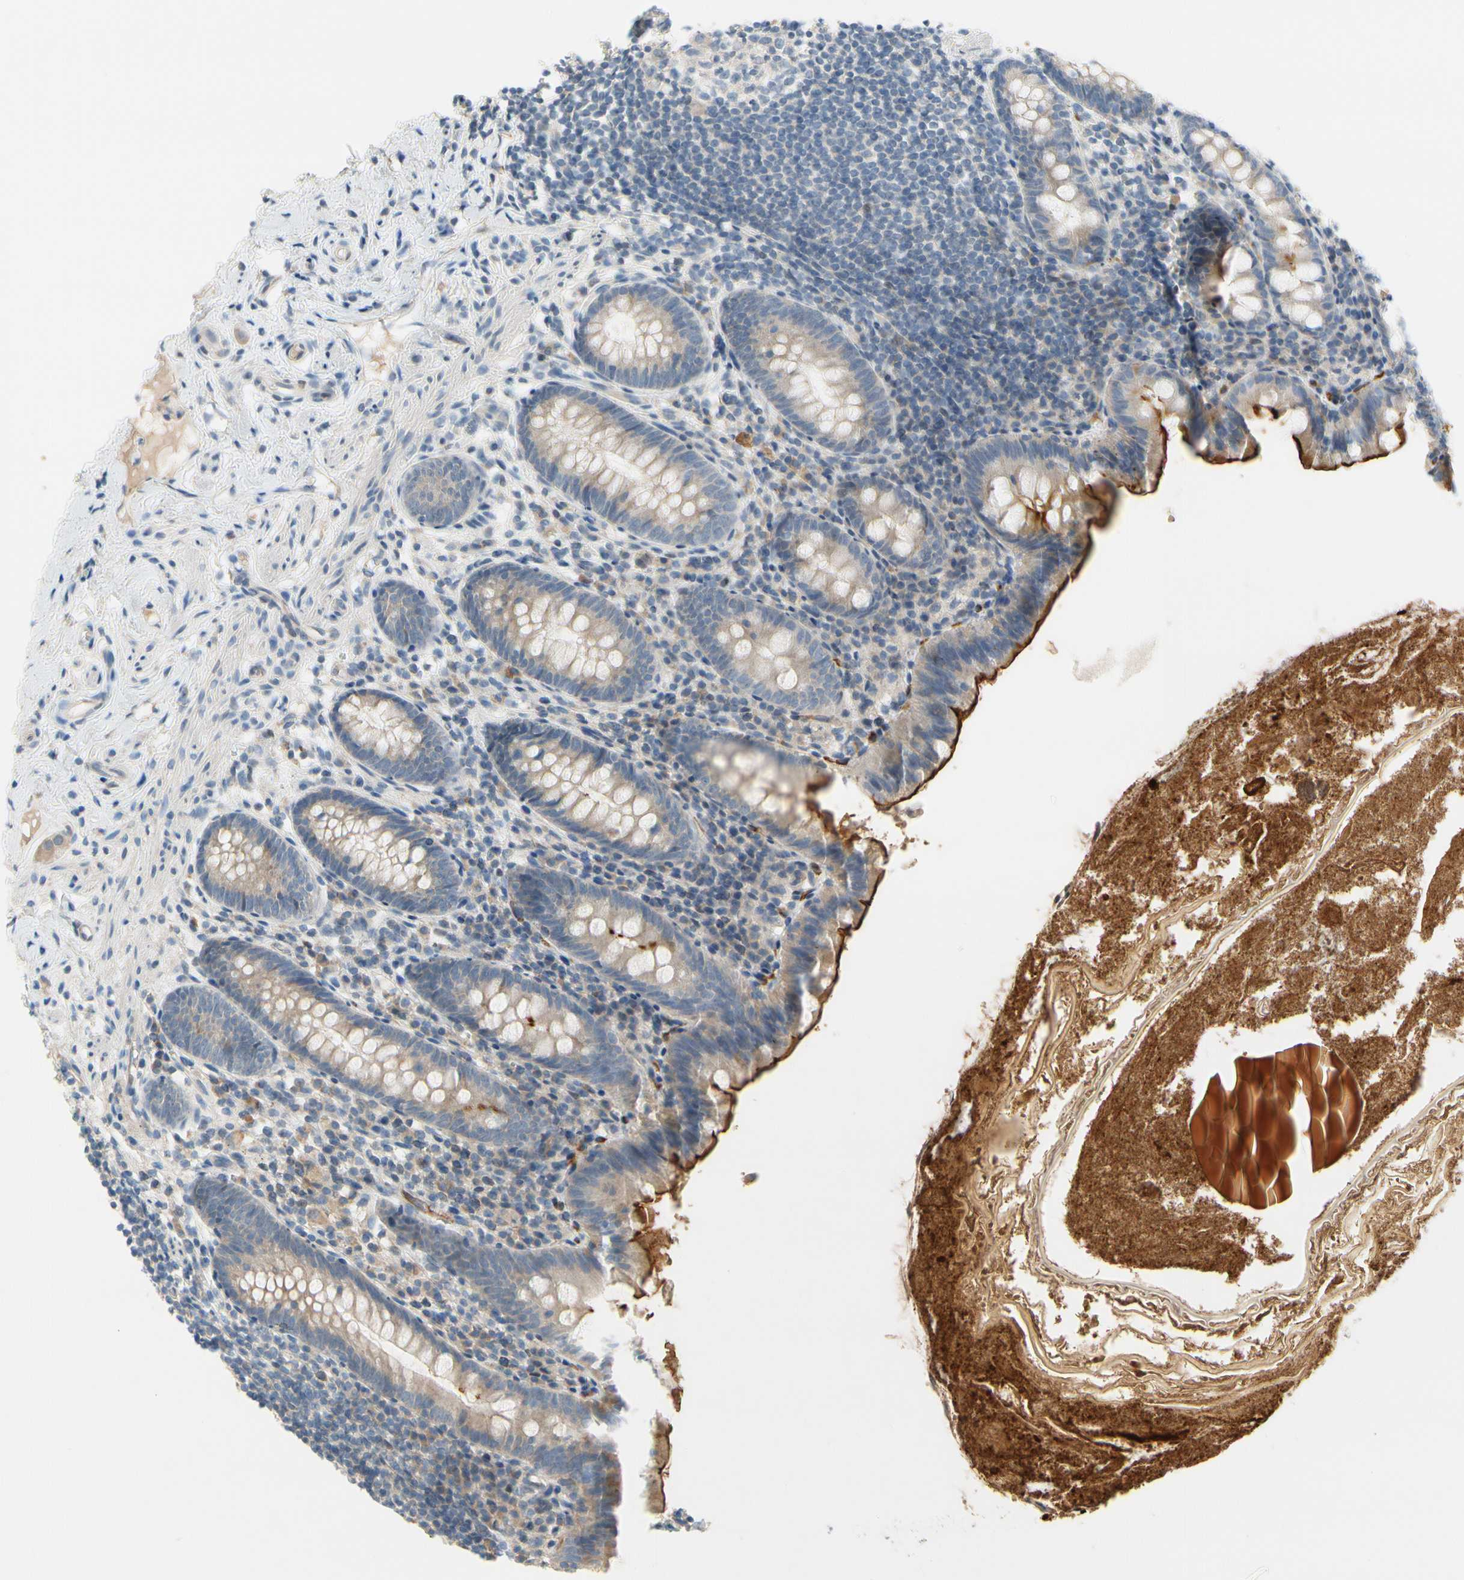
{"staining": {"intensity": "strong", "quantity": "25%-75%", "location": "cytoplasmic/membranous"}, "tissue": "appendix", "cell_type": "Glandular cells", "image_type": "normal", "snomed": [{"axis": "morphology", "description": "Normal tissue, NOS"}, {"axis": "topography", "description": "Appendix"}], "caption": "This histopathology image exhibits IHC staining of unremarkable appendix, with high strong cytoplasmic/membranous positivity in approximately 25%-75% of glandular cells.", "gene": "CFAP36", "patient": {"sex": "male", "age": 52}}